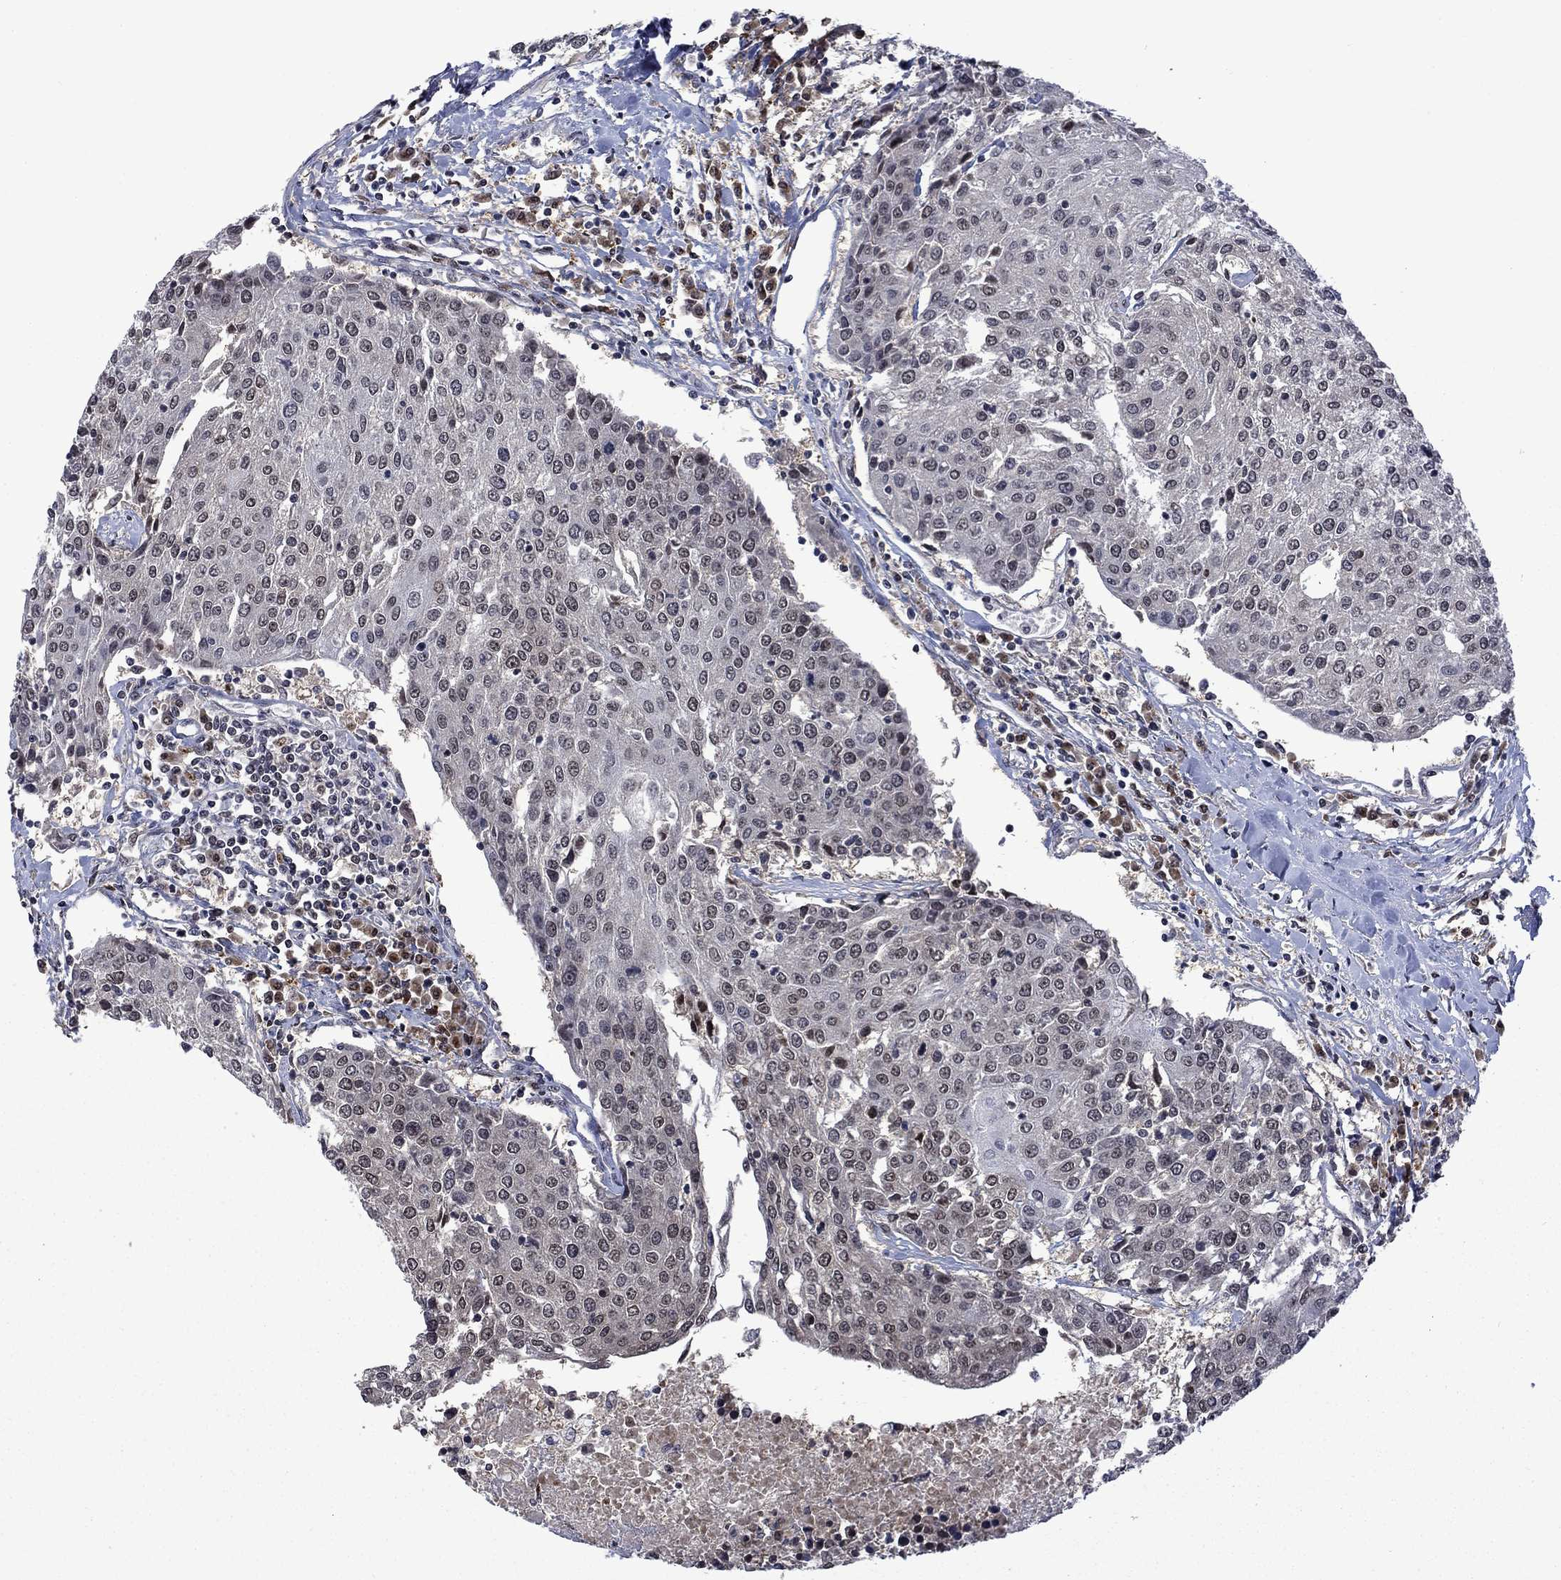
{"staining": {"intensity": "negative", "quantity": "none", "location": "none"}, "tissue": "urothelial cancer", "cell_type": "Tumor cells", "image_type": "cancer", "snomed": [{"axis": "morphology", "description": "Urothelial carcinoma, High grade"}, {"axis": "topography", "description": "Urinary bladder"}], "caption": "The histopathology image displays no staining of tumor cells in urothelial carcinoma (high-grade). Brightfield microscopy of immunohistochemistry (IHC) stained with DAB (3,3'-diaminobenzidine) (brown) and hematoxylin (blue), captured at high magnification.", "gene": "FBL", "patient": {"sex": "female", "age": 85}}